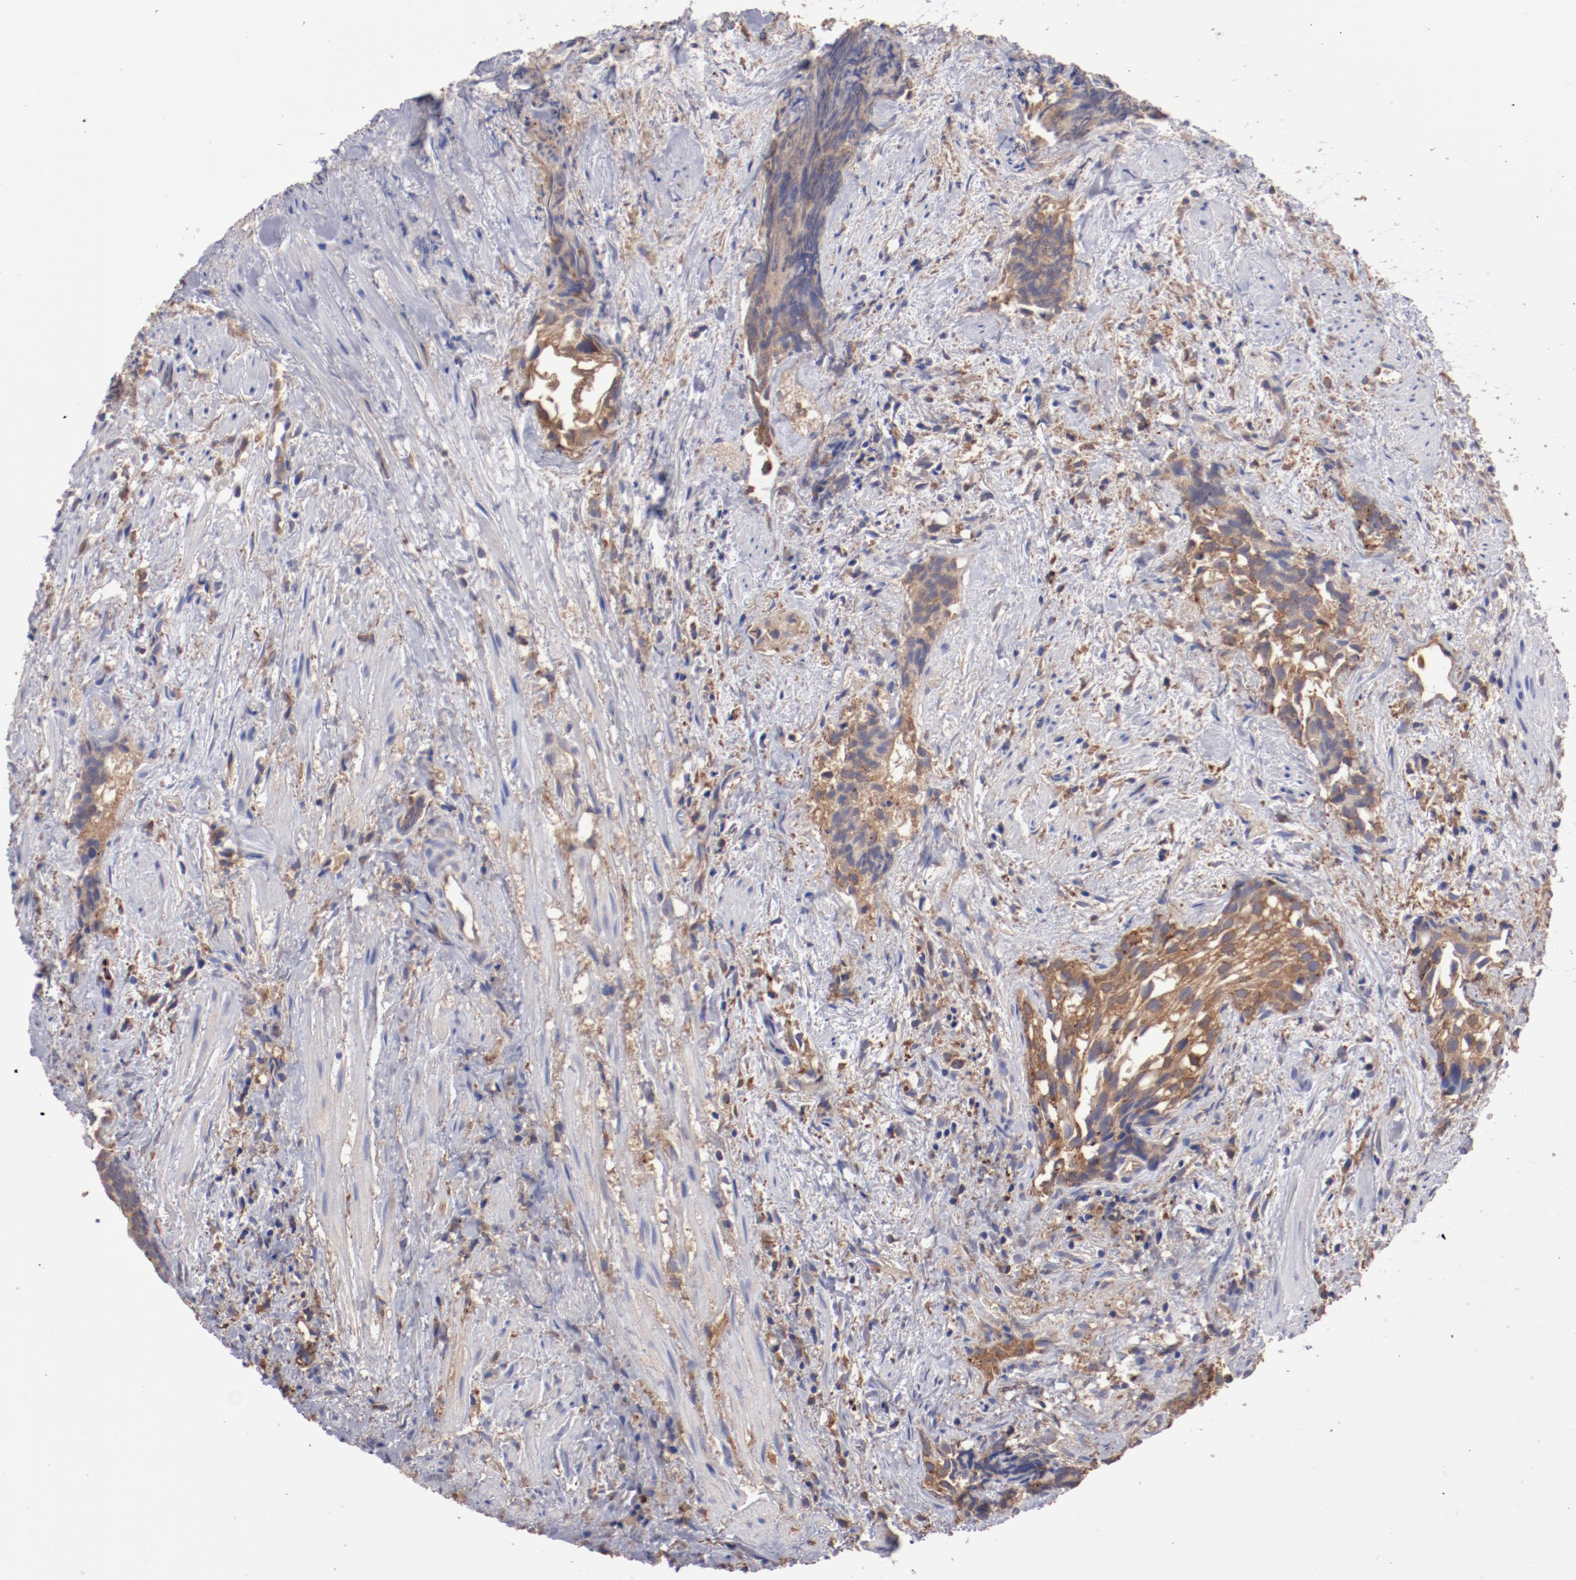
{"staining": {"intensity": "moderate", "quantity": "25%-75%", "location": "cytoplasmic/membranous"}, "tissue": "urothelial cancer", "cell_type": "Tumor cells", "image_type": "cancer", "snomed": [{"axis": "morphology", "description": "Urothelial carcinoma, High grade"}, {"axis": "topography", "description": "Urinary bladder"}], "caption": "This photomicrograph demonstrates urothelial cancer stained with immunohistochemistry to label a protein in brown. The cytoplasmic/membranous of tumor cells show moderate positivity for the protein. Nuclei are counter-stained blue.", "gene": "NFKBIE", "patient": {"sex": "female", "age": 78}}